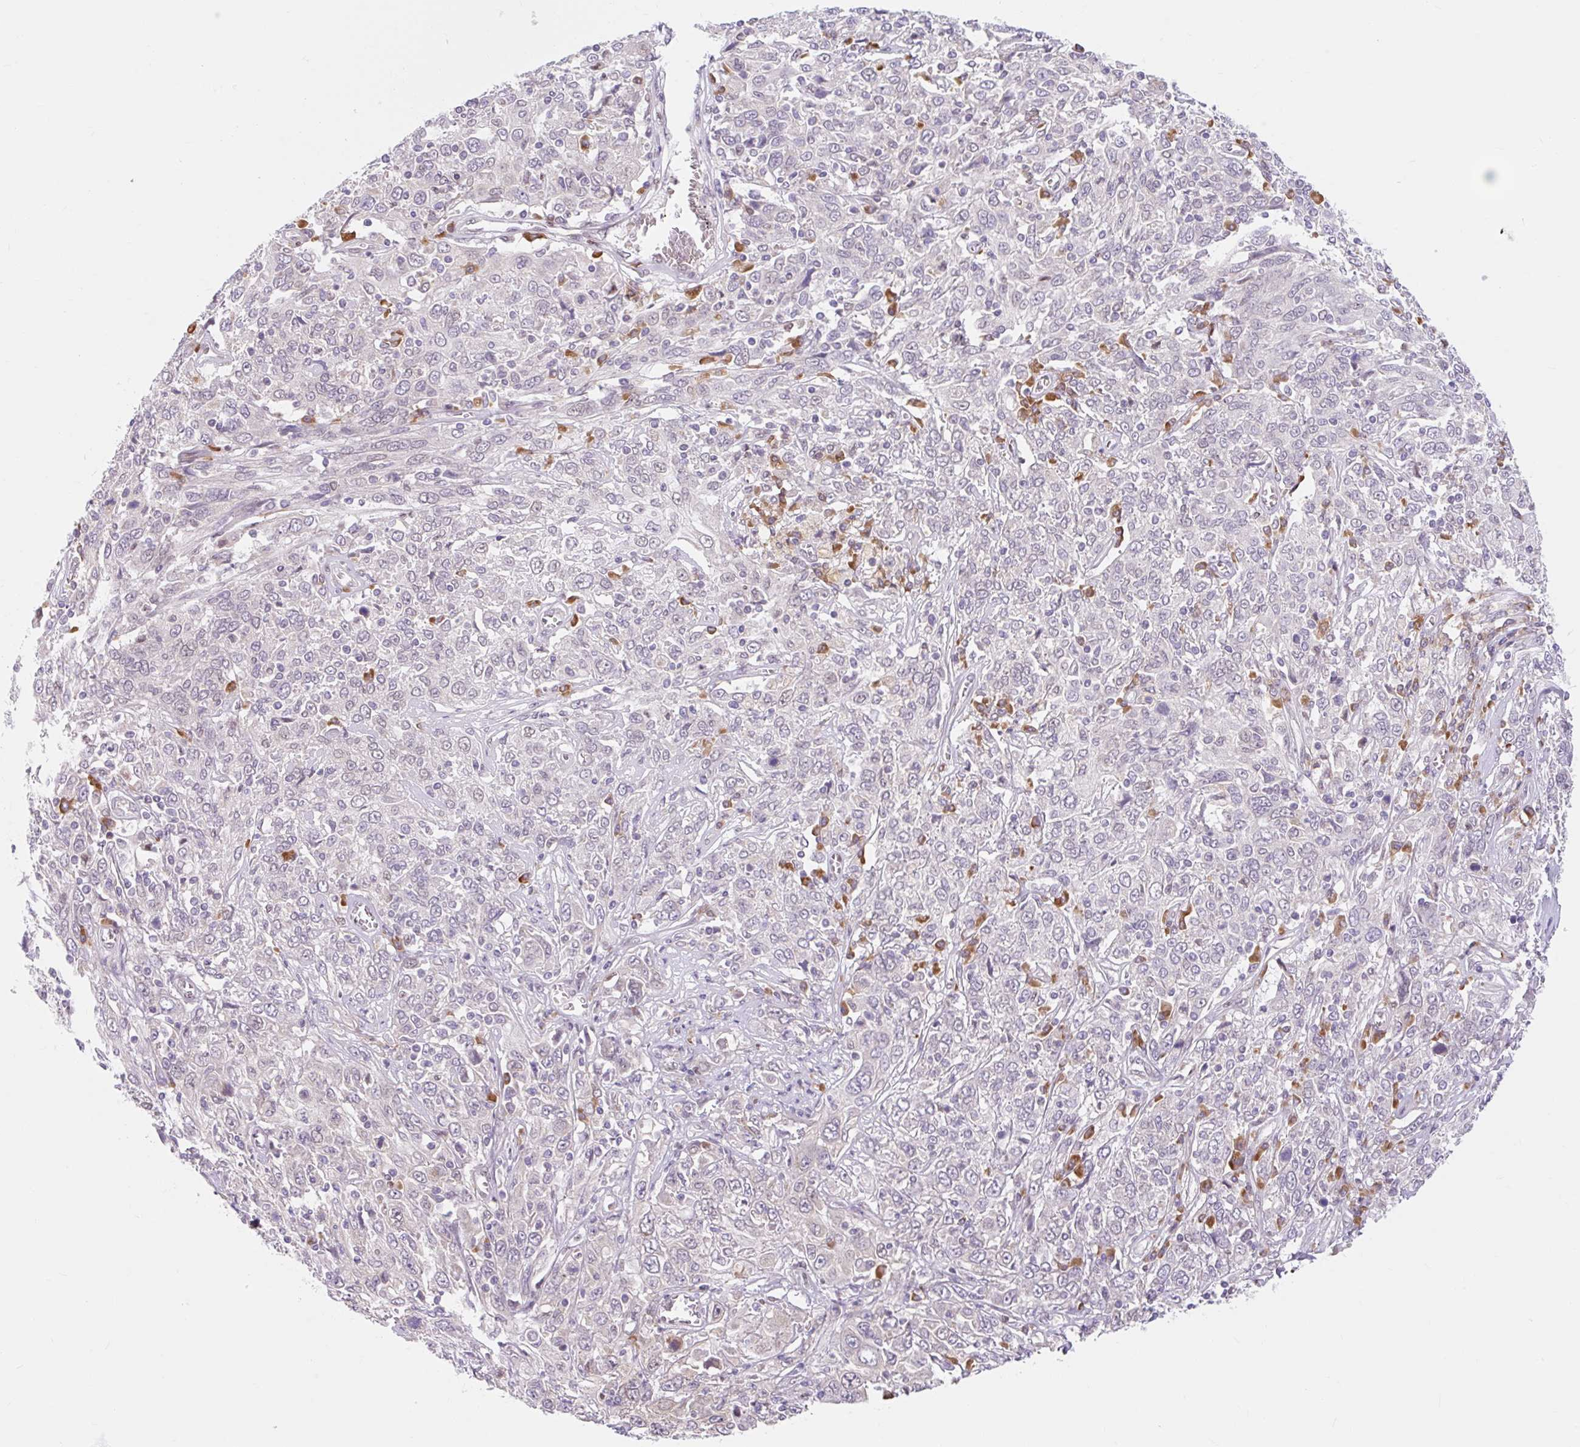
{"staining": {"intensity": "negative", "quantity": "none", "location": "none"}, "tissue": "cervical cancer", "cell_type": "Tumor cells", "image_type": "cancer", "snomed": [{"axis": "morphology", "description": "Squamous cell carcinoma, NOS"}, {"axis": "topography", "description": "Cervix"}], "caption": "Immunohistochemical staining of cervical squamous cell carcinoma displays no significant positivity in tumor cells.", "gene": "SRSF10", "patient": {"sex": "female", "age": 46}}